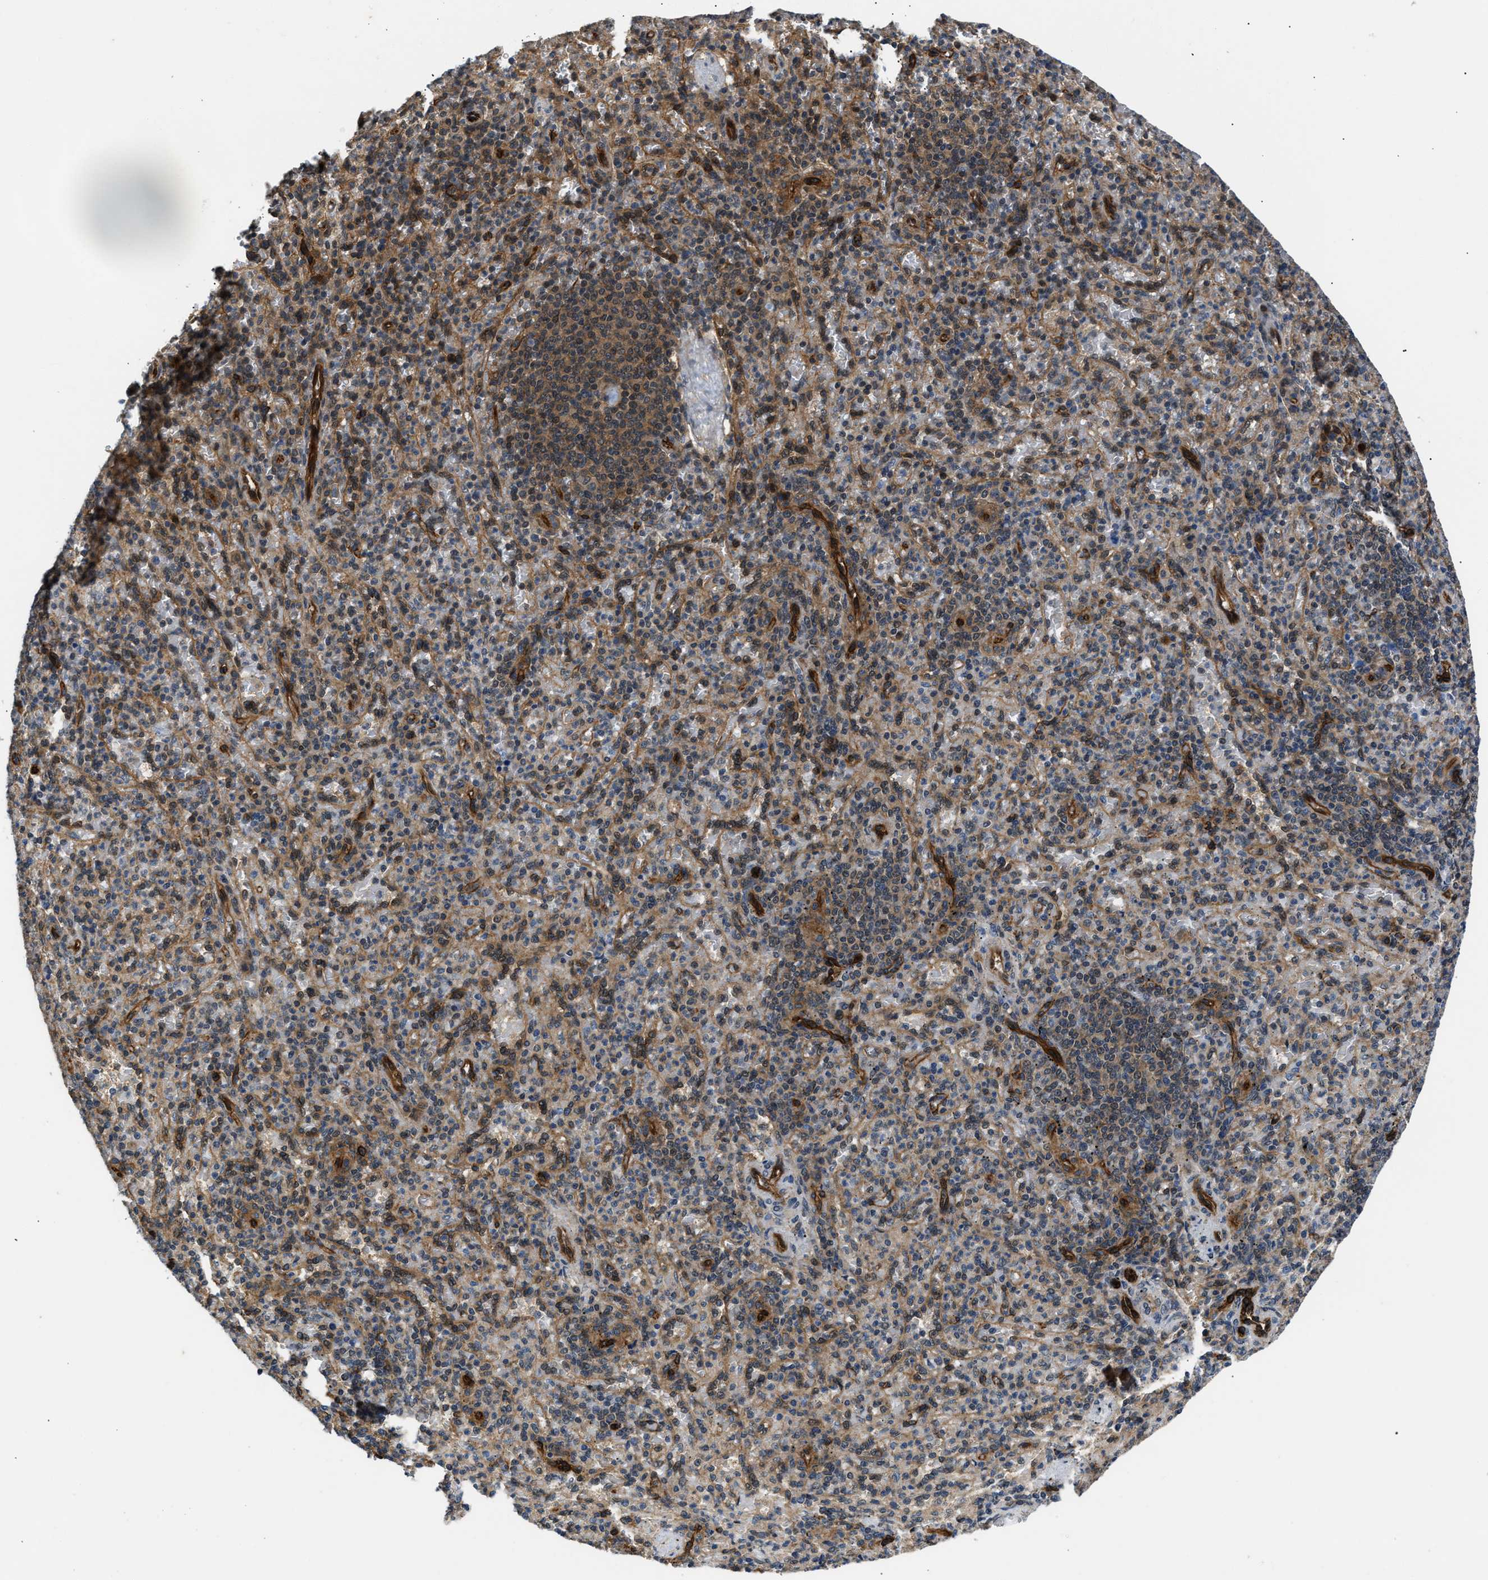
{"staining": {"intensity": "weak", "quantity": "<25%", "location": "cytoplasmic/membranous"}, "tissue": "spleen", "cell_type": "Cells in red pulp", "image_type": "normal", "snomed": [{"axis": "morphology", "description": "Normal tissue, NOS"}, {"axis": "topography", "description": "Spleen"}], "caption": "An immunohistochemistry (IHC) image of benign spleen is shown. There is no staining in cells in red pulp of spleen. (DAB (3,3'-diaminobenzidine) immunohistochemistry, high magnification).", "gene": "COPS2", "patient": {"sex": "female", "age": 74}}